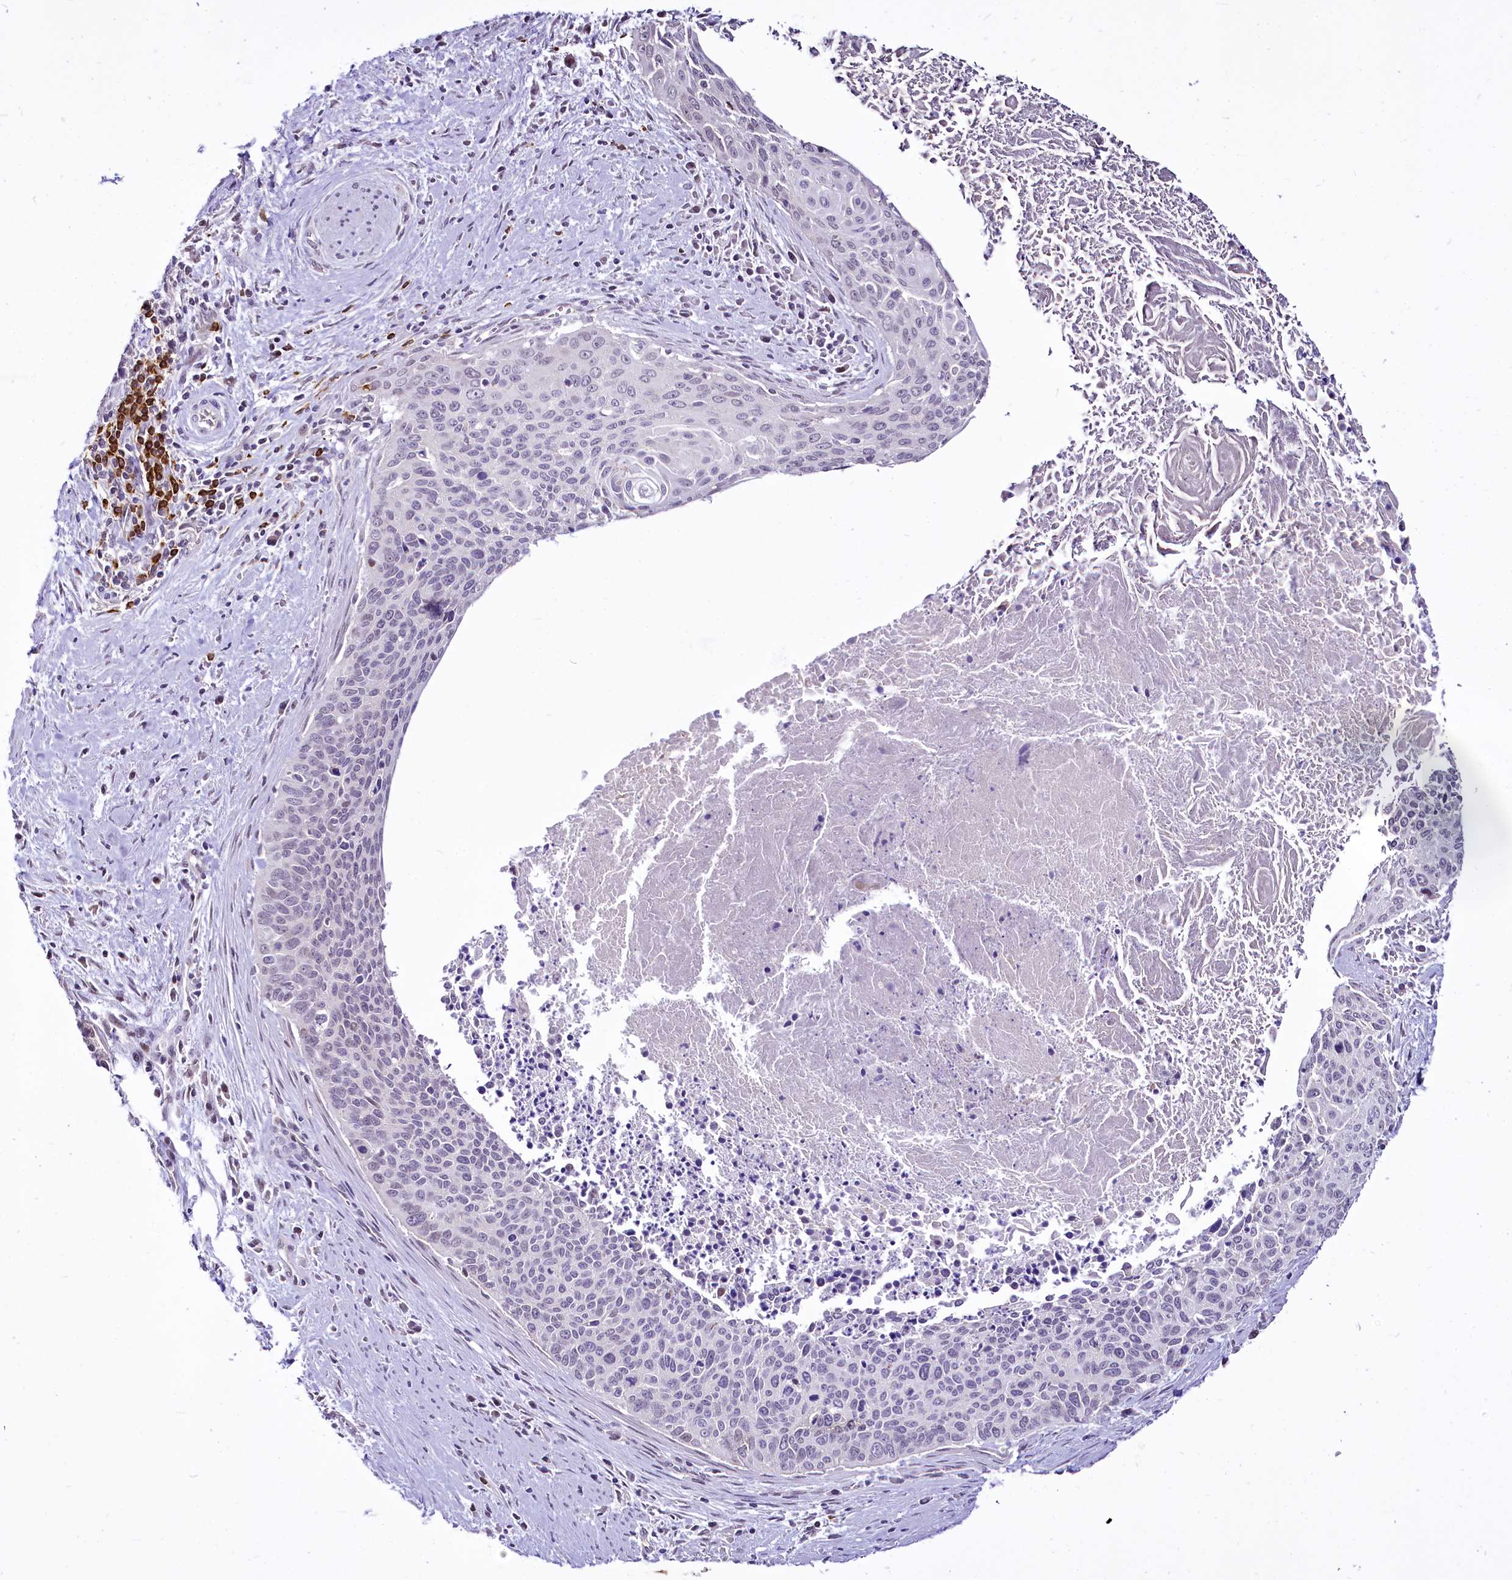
{"staining": {"intensity": "negative", "quantity": "none", "location": "none"}, "tissue": "cervical cancer", "cell_type": "Tumor cells", "image_type": "cancer", "snomed": [{"axis": "morphology", "description": "Squamous cell carcinoma, NOS"}, {"axis": "topography", "description": "Cervix"}], "caption": "The image shows no staining of tumor cells in squamous cell carcinoma (cervical). (Immunohistochemistry, brightfield microscopy, high magnification).", "gene": "BANK1", "patient": {"sex": "female", "age": 55}}